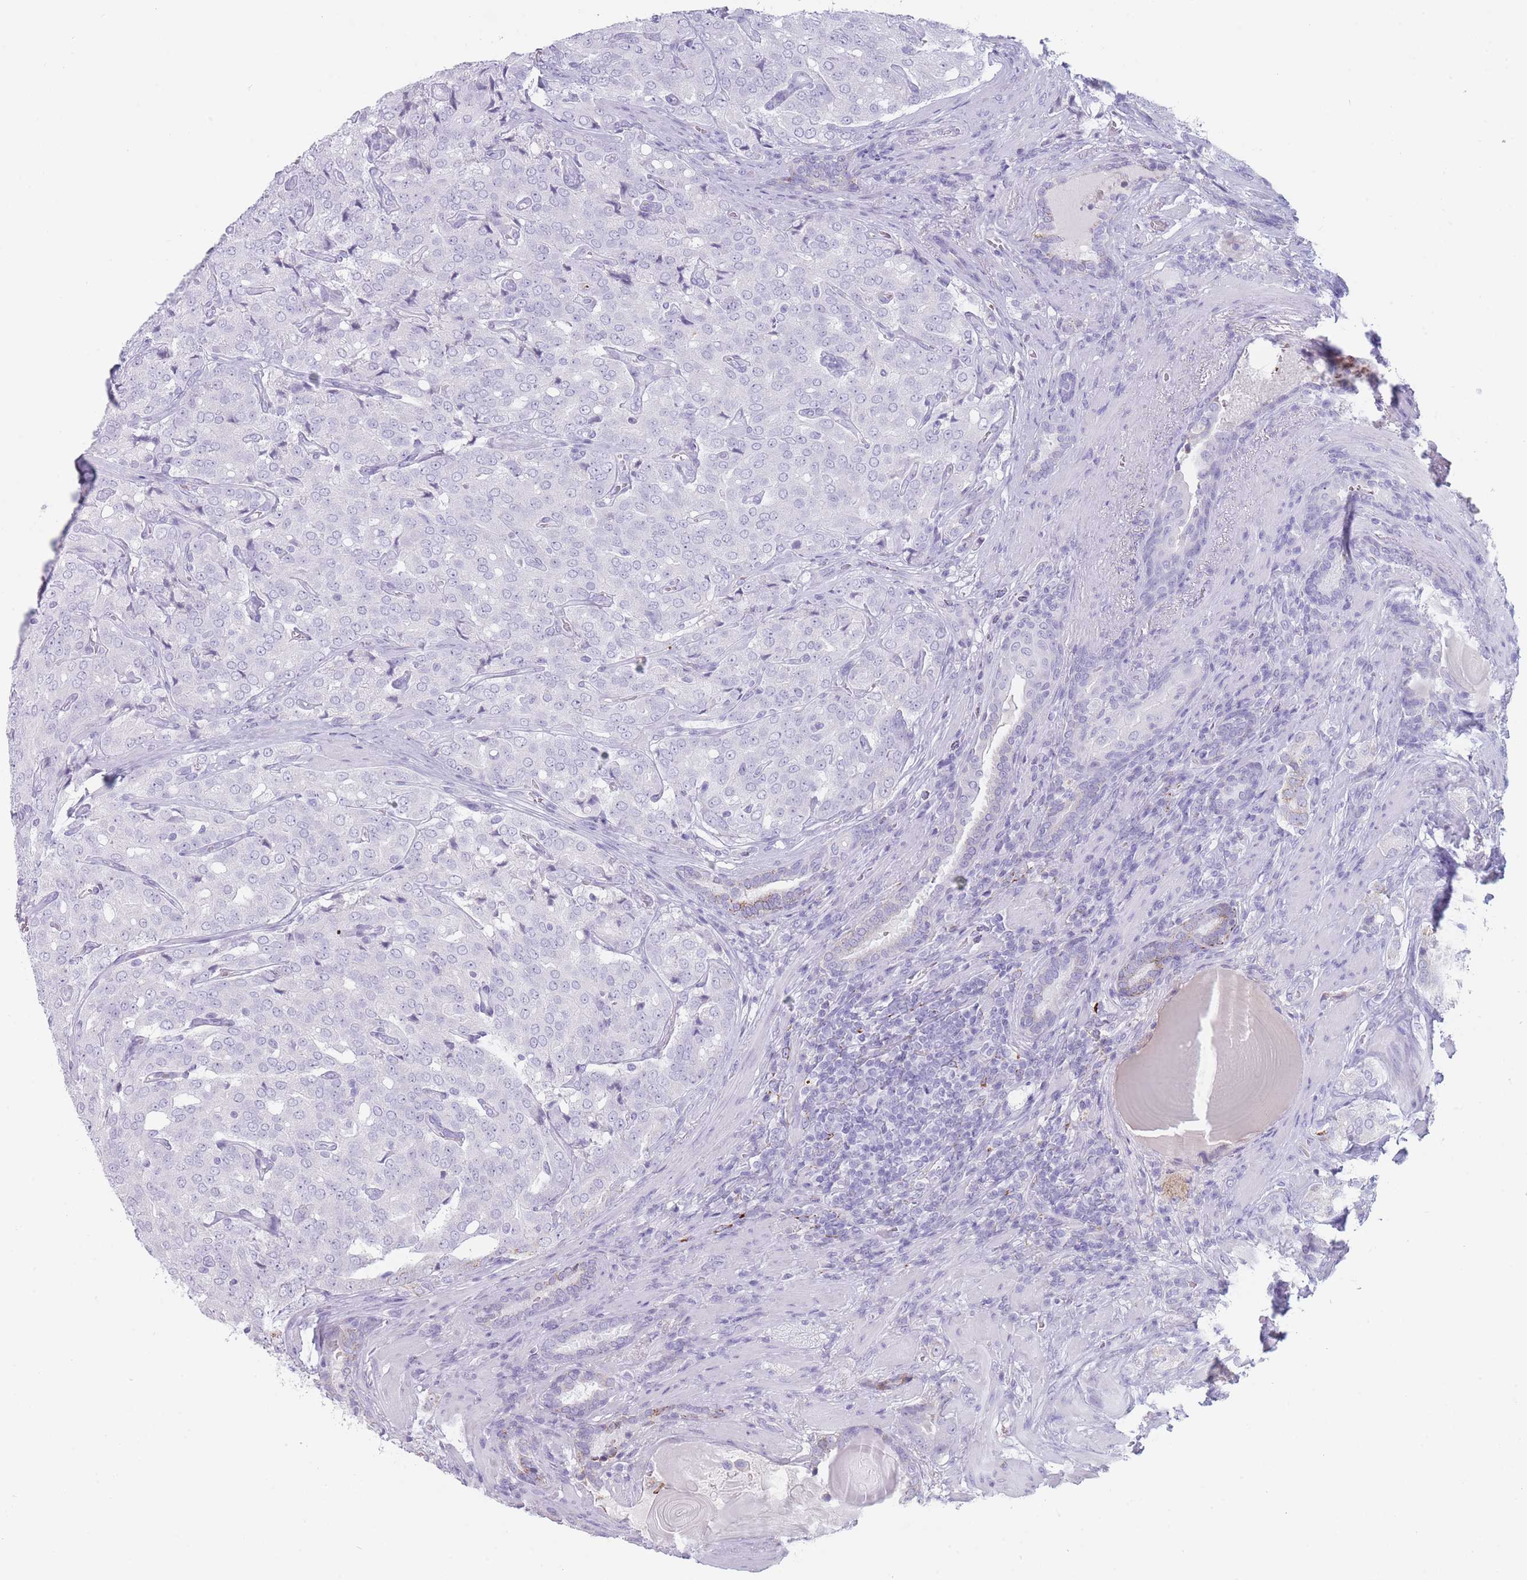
{"staining": {"intensity": "negative", "quantity": "none", "location": "none"}, "tissue": "prostate cancer", "cell_type": "Tumor cells", "image_type": "cancer", "snomed": [{"axis": "morphology", "description": "Adenocarcinoma, High grade"}, {"axis": "topography", "description": "Prostate"}], "caption": "High power microscopy image of an immunohistochemistry (IHC) micrograph of prostate cancer, revealing no significant staining in tumor cells.", "gene": "GPR12", "patient": {"sex": "male", "age": 68}}